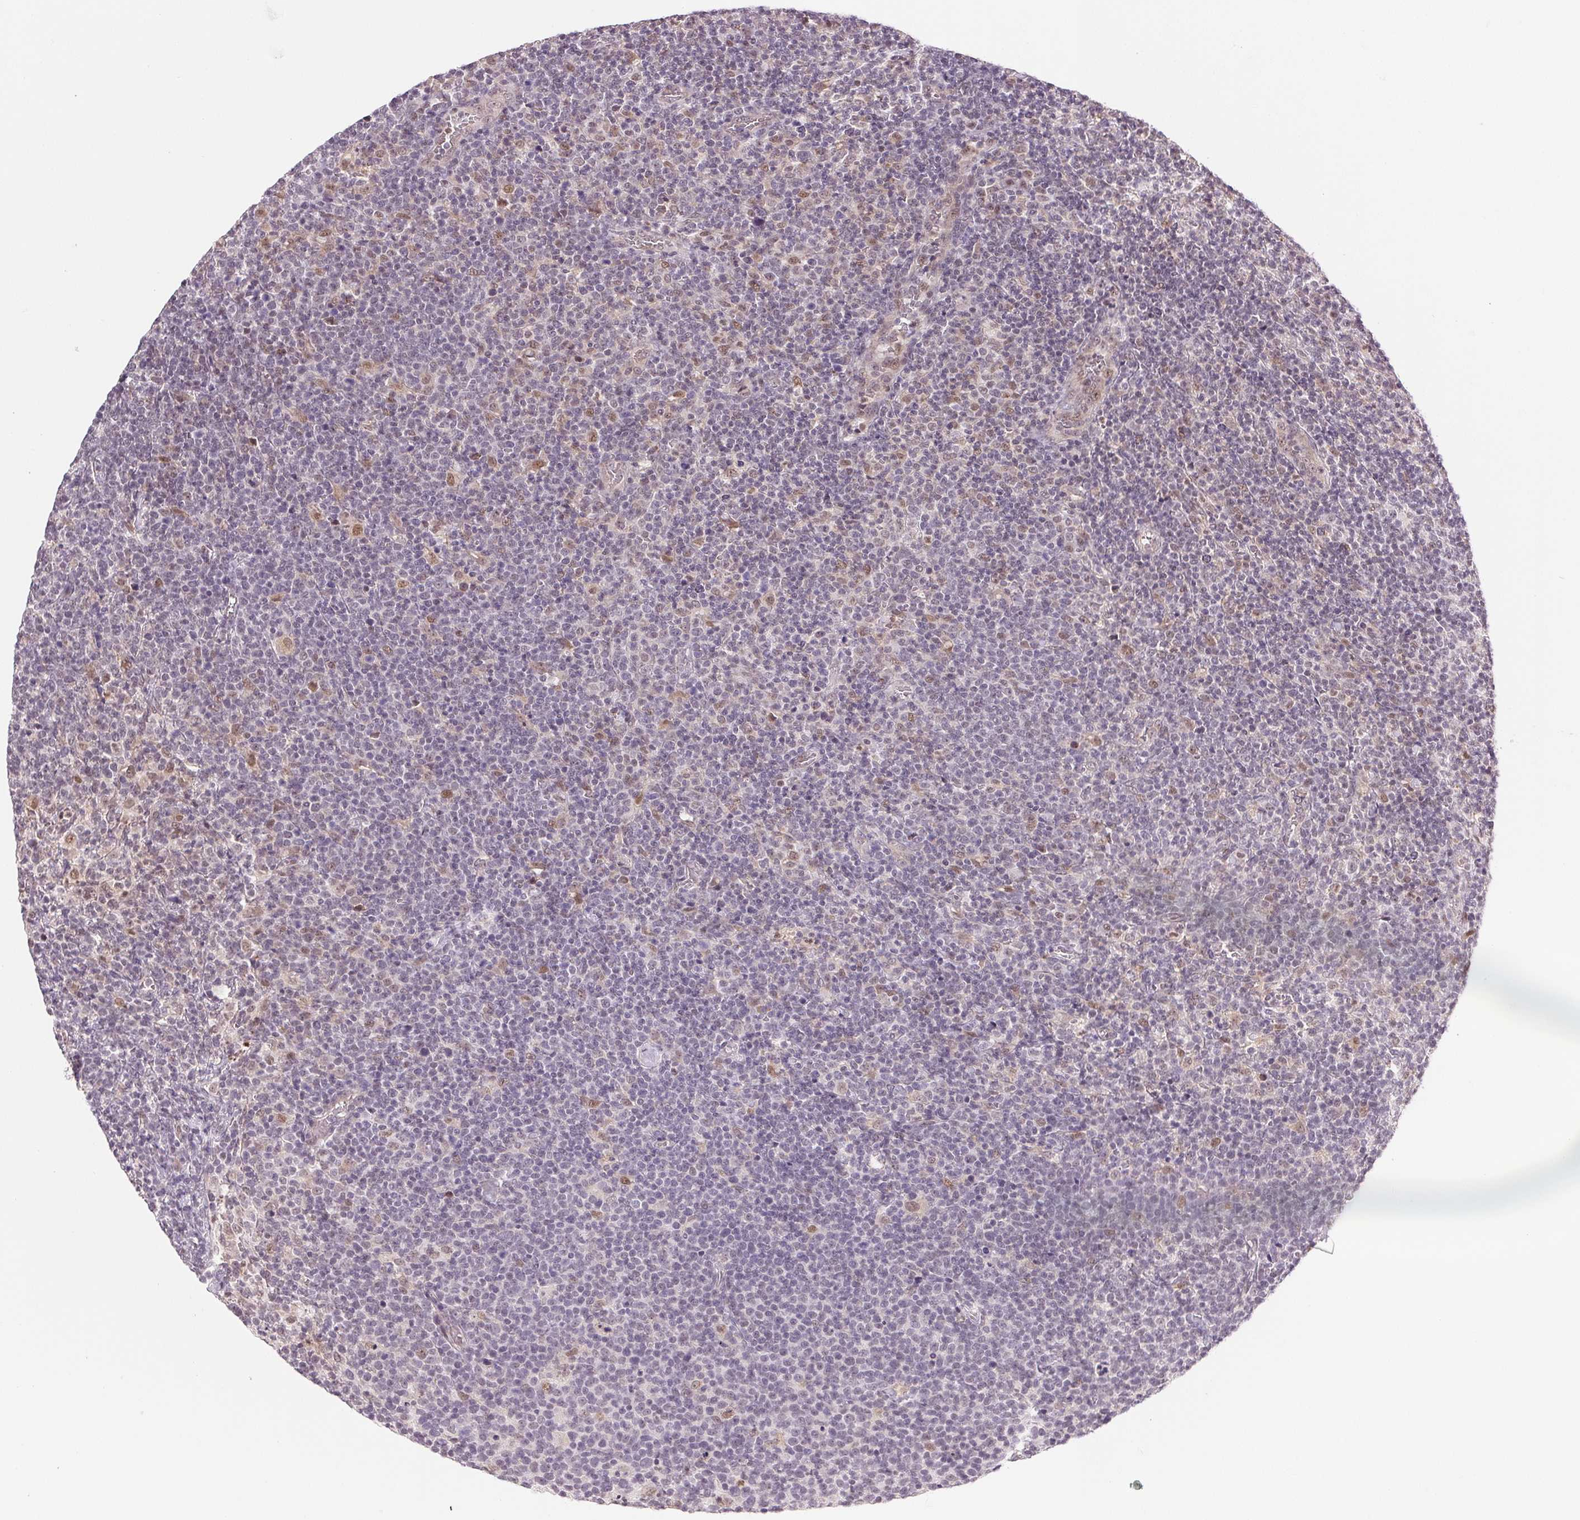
{"staining": {"intensity": "negative", "quantity": "none", "location": "none"}, "tissue": "lymphoma", "cell_type": "Tumor cells", "image_type": "cancer", "snomed": [{"axis": "morphology", "description": "Malignant lymphoma, non-Hodgkin's type, High grade"}, {"axis": "topography", "description": "Lymph node"}], "caption": "A micrograph of human malignant lymphoma, non-Hodgkin's type (high-grade) is negative for staining in tumor cells.", "gene": "GRHL3", "patient": {"sex": "male", "age": 61}}